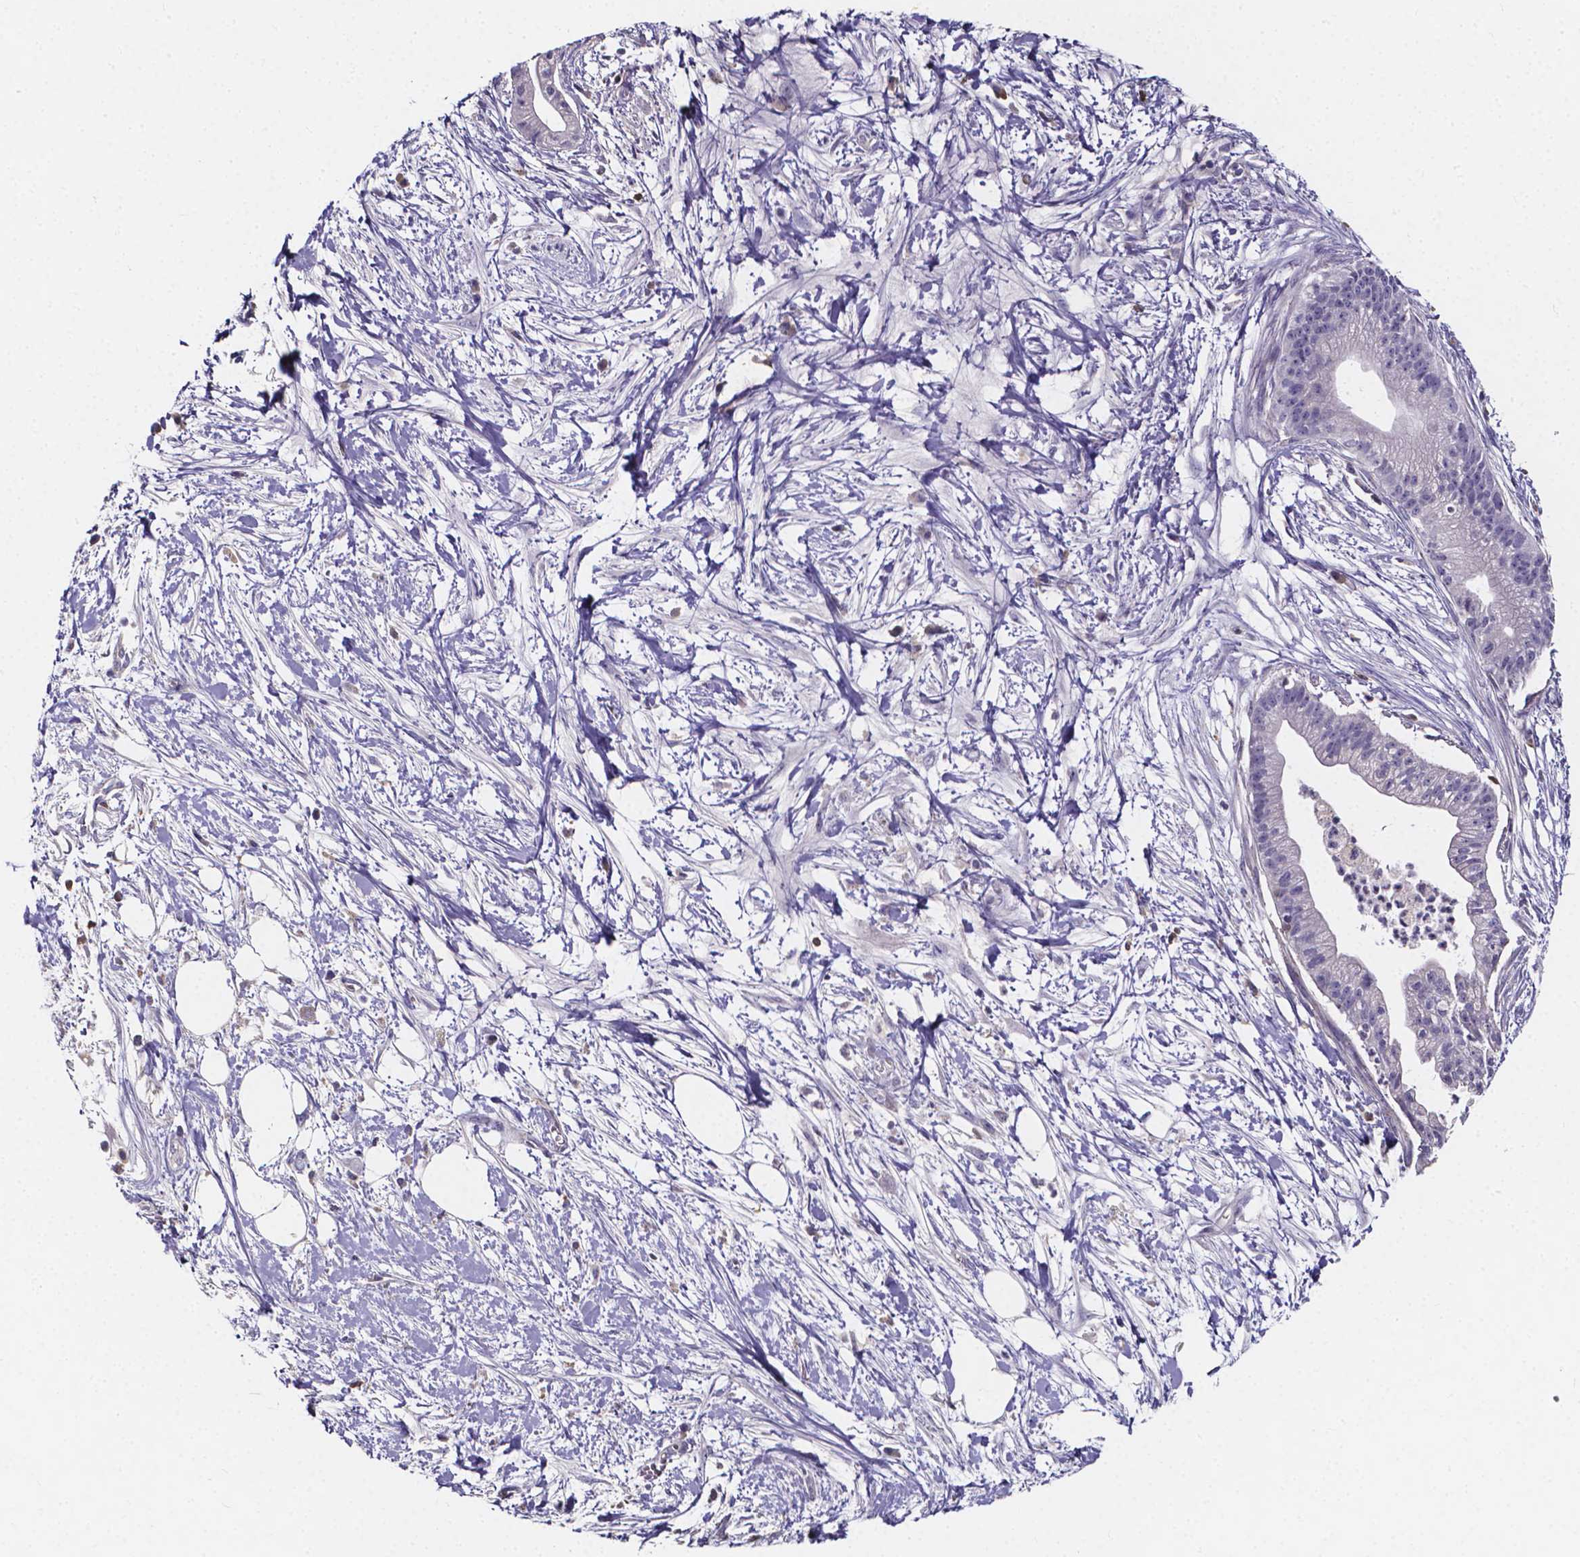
{"staining": {"intensity": "negative", "quantity": "none", "location": "none"}, "tissue": "pancreatic cancer", "cell_type": "Tumor cells", "image_type": "cancer", "snomed": [{"axis": "morphology", "description": "Normal tissue, NOS"}, {"axis": "morphology", "description": "Adenocarcinoma, NOS"}, {"axis": "topography", "description": "Lymph node"}, {"axis": "topography", "description": "Pancreas"}], "caption": "A photomicrograph of human pancreatic cancer is negative for staining in tumor cells.", "gene": "THEMIS", "patient": {"sex": "female", "age": 58}}